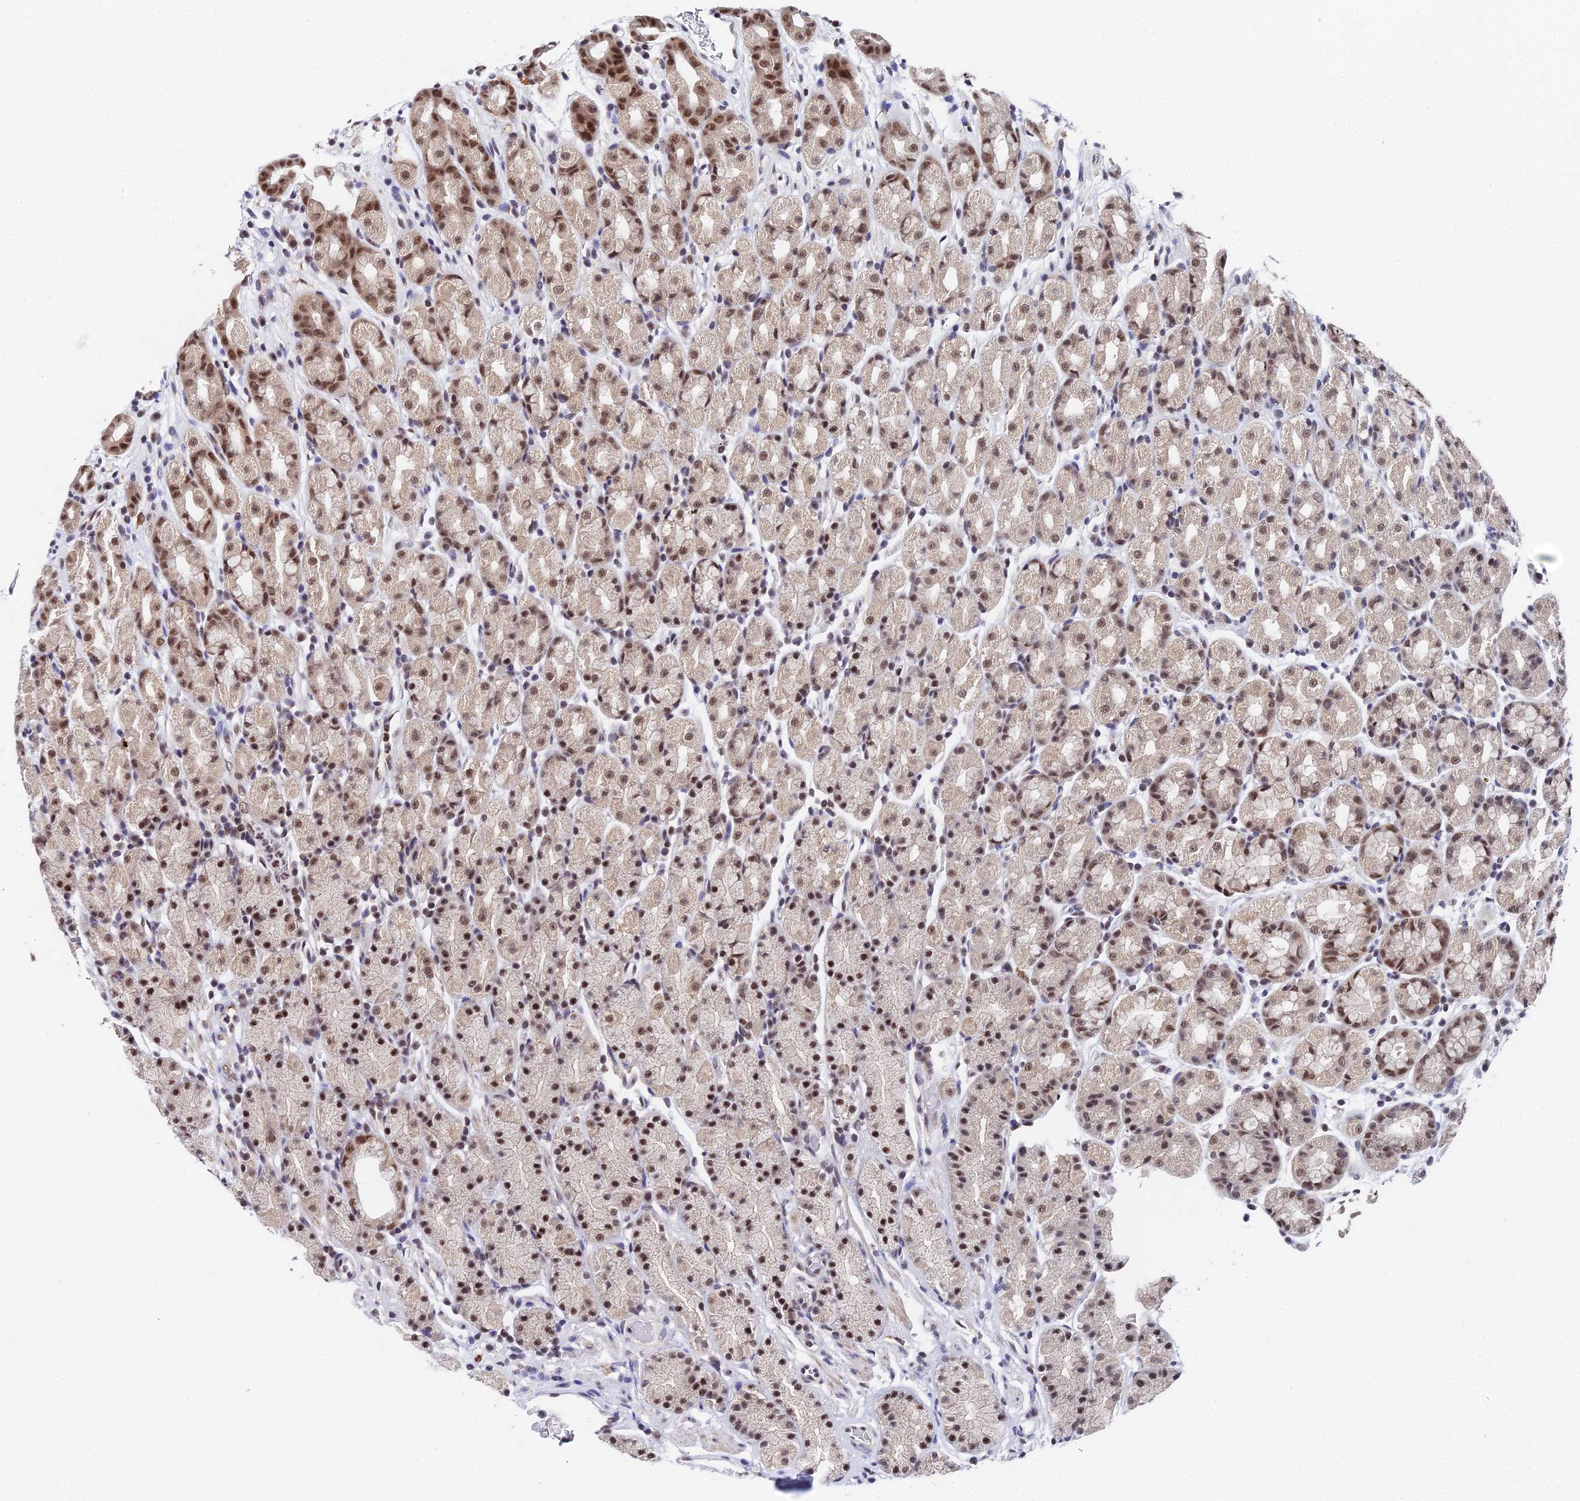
{"staining": {"intensity": "strong", "quantity": ">75%", "location": "nuclear"}, "tissue": "stomach", "cell_type": "Glandular cells", "image_type": "normal", "snomed": [{"axis": "morphology", "description": "Normal tissue, NOS"}, {"axis": "topography", "description": "Stomach, upper"}, {"axis": "topography", "description": "Stomach, lower"}, {"axis": "topography", "description": "Small intestine"}], "caption": "Stomach stained for a protein (brown) reveals strong nuclear positive expression in about >75% of glandular cells.", "gene": "MAGOHB", "patient": {"sex": "male", "age": 68}}